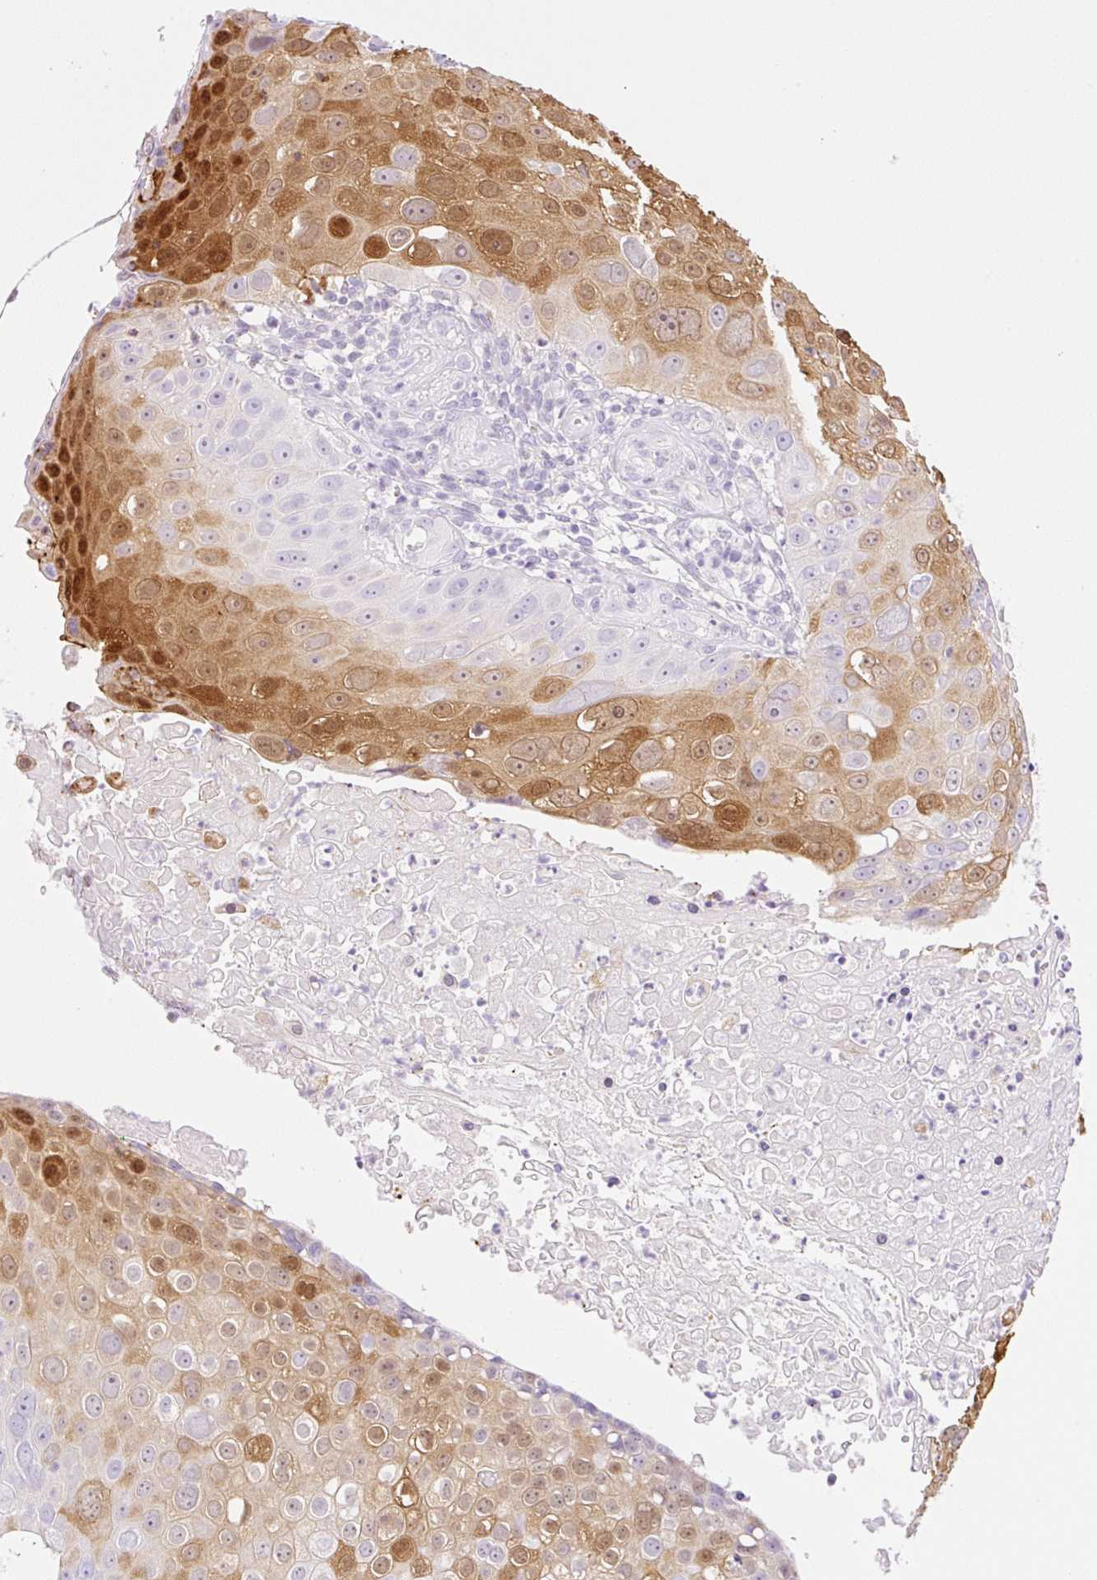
{"staining": {"intensity": "strong", "quantity": "<25%", "location": "cytoplasmic/membranous,nuclear"}, "tissue": "skin cancer", "cell_type": "Tumor cells", "image_type": "cancer", "snomed": [{"axis": "morphology", "description": "Squamous cell carcinoma, NOS"}, {"axis": "topography", "description": "Skin"}], "caption": "High-power microscopy captured an IHC photomicrograph of skin cancer (squamous cell carcinoma), revealing strong cytoplasmic/membranous and nuclear positivity in approximately <25% of tumor cells.", "gene": "SPRR4", "patient": {"sex": "male", "age": 71}}